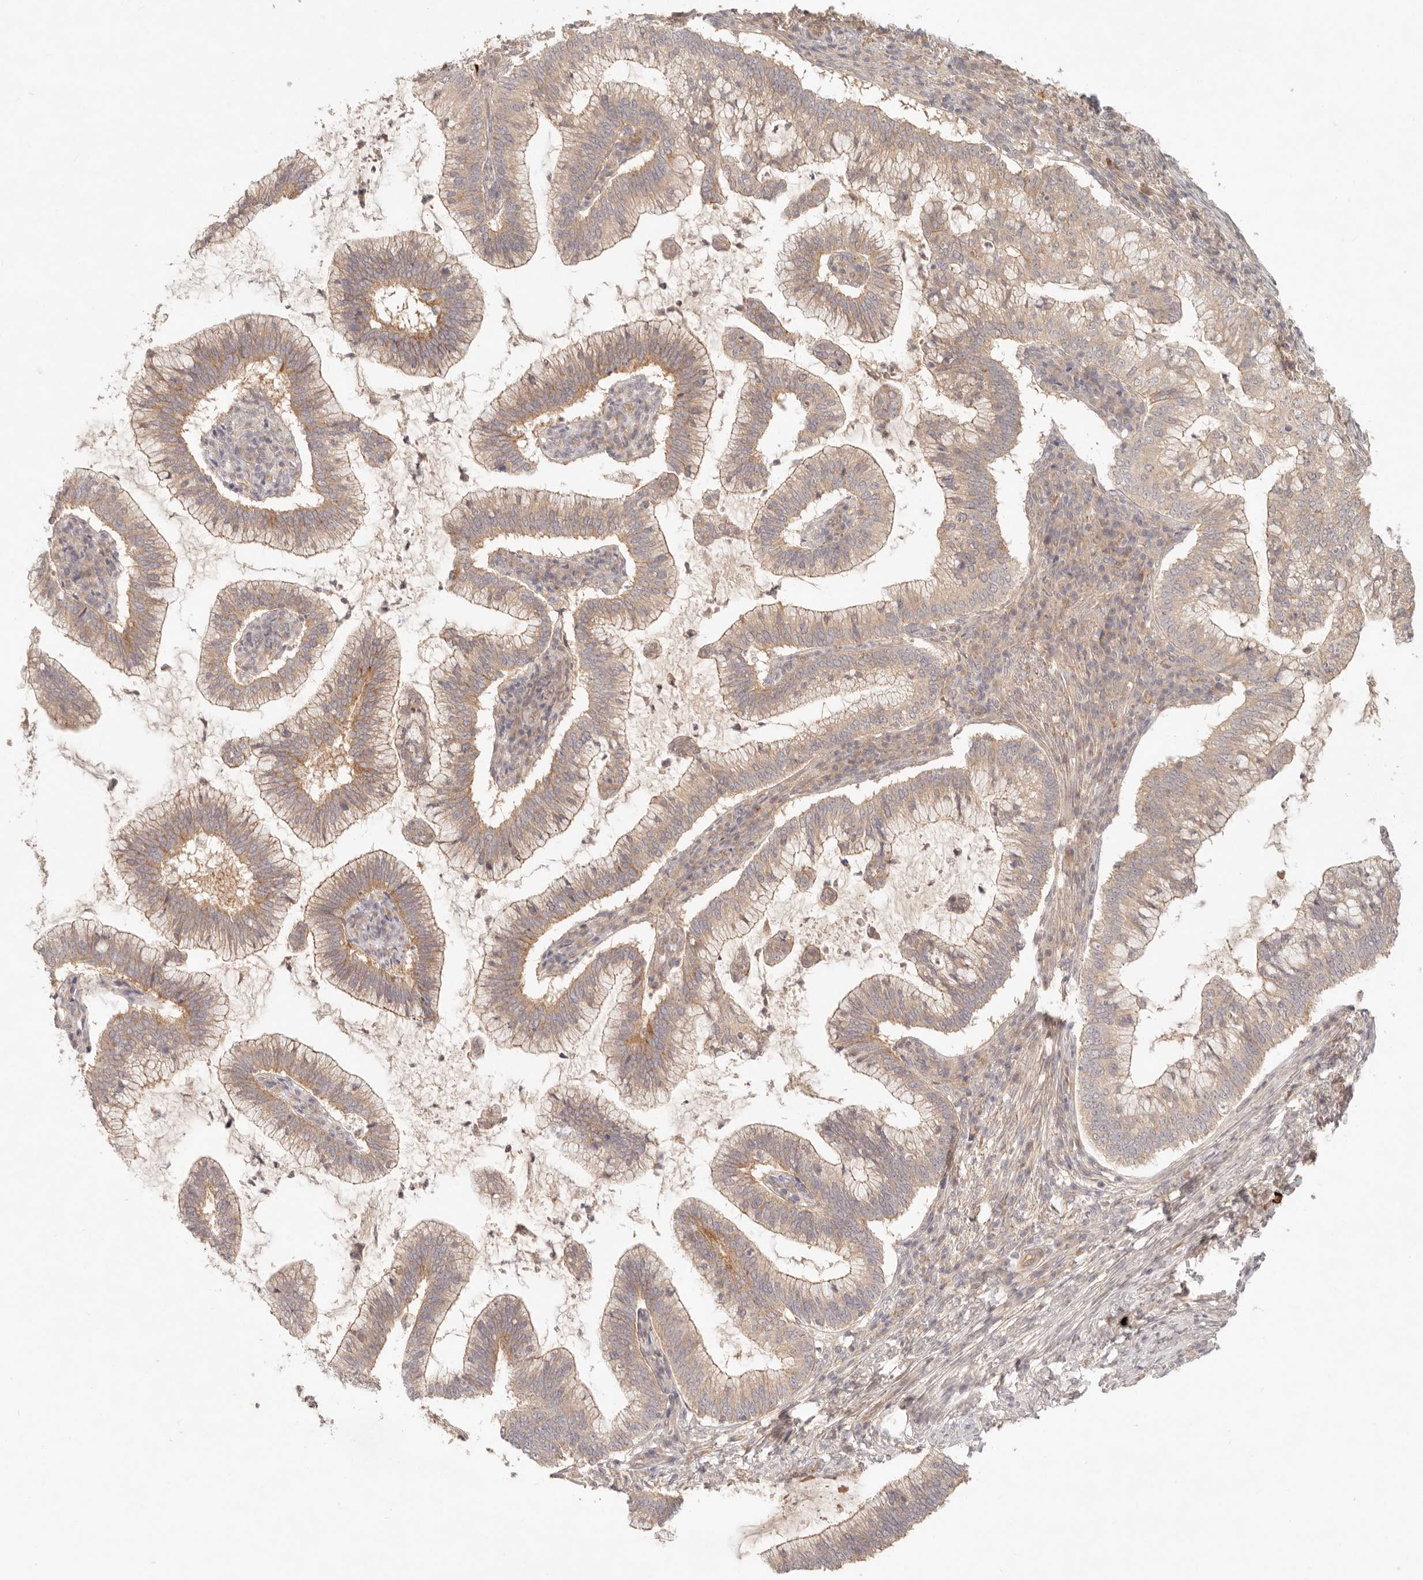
{"staining": {"intensity": "weak", "quantity": ">75%", "location": "cytoplasmic/membranous"}, "tissue": "cervical cancer", "cell_type": "Tumor cells", "image_type": "cancer", "snomed": [{"axis": "morphology", "description": "Adenocarcinoma, NOS"}, {"axis": "topography", "description": "Cervix"}], "caption": "Cervical cancer stained for a protein shows weak cytoplasmic/membranous positivity in tumor cells.", "gene": "PPP1R3B", "patient": {"sex": "female", "age": 36}}